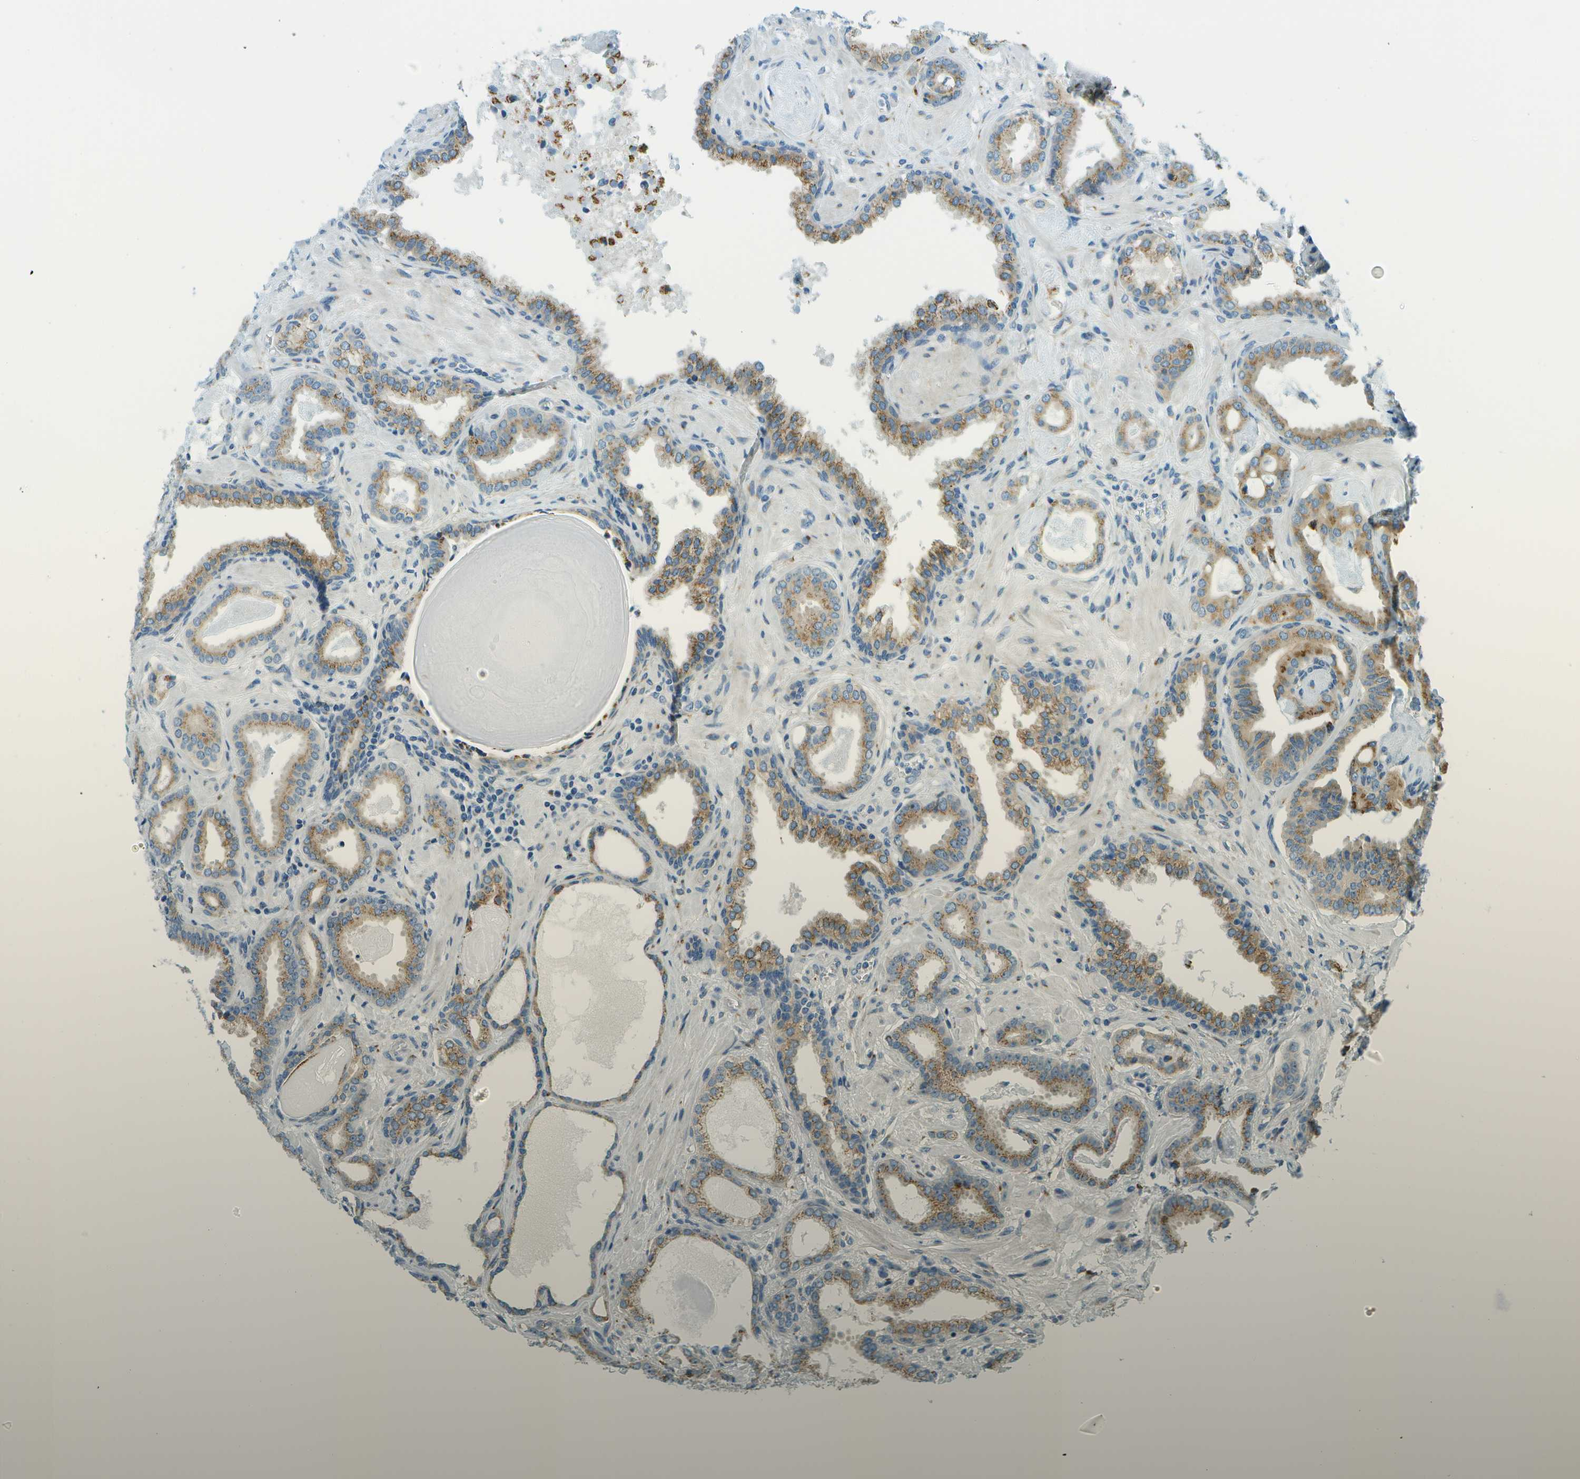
{"staining": {"intensity": "moderate", "quantity": ">75%", "location": "cytoplasmic/membranous"}, "tissue": "prostate cancer", "cell_type": "Tumor cells", "image_type": "cancer", "snomed": [{"axis": "morphology", "description": "Adenocarcinoma, Low grade"}, {"axis": "topography", "description": "Prostate"}], "caption": "Immunohistochemical staining of human prostate cancer (low-grade adenocarcinoma) displays medium levels of moderate cytoplasmic/membranous staining in about >75% of tumor cells.", "gene": "ACBD3", "patient": {"sex": "male", "age": 53}}